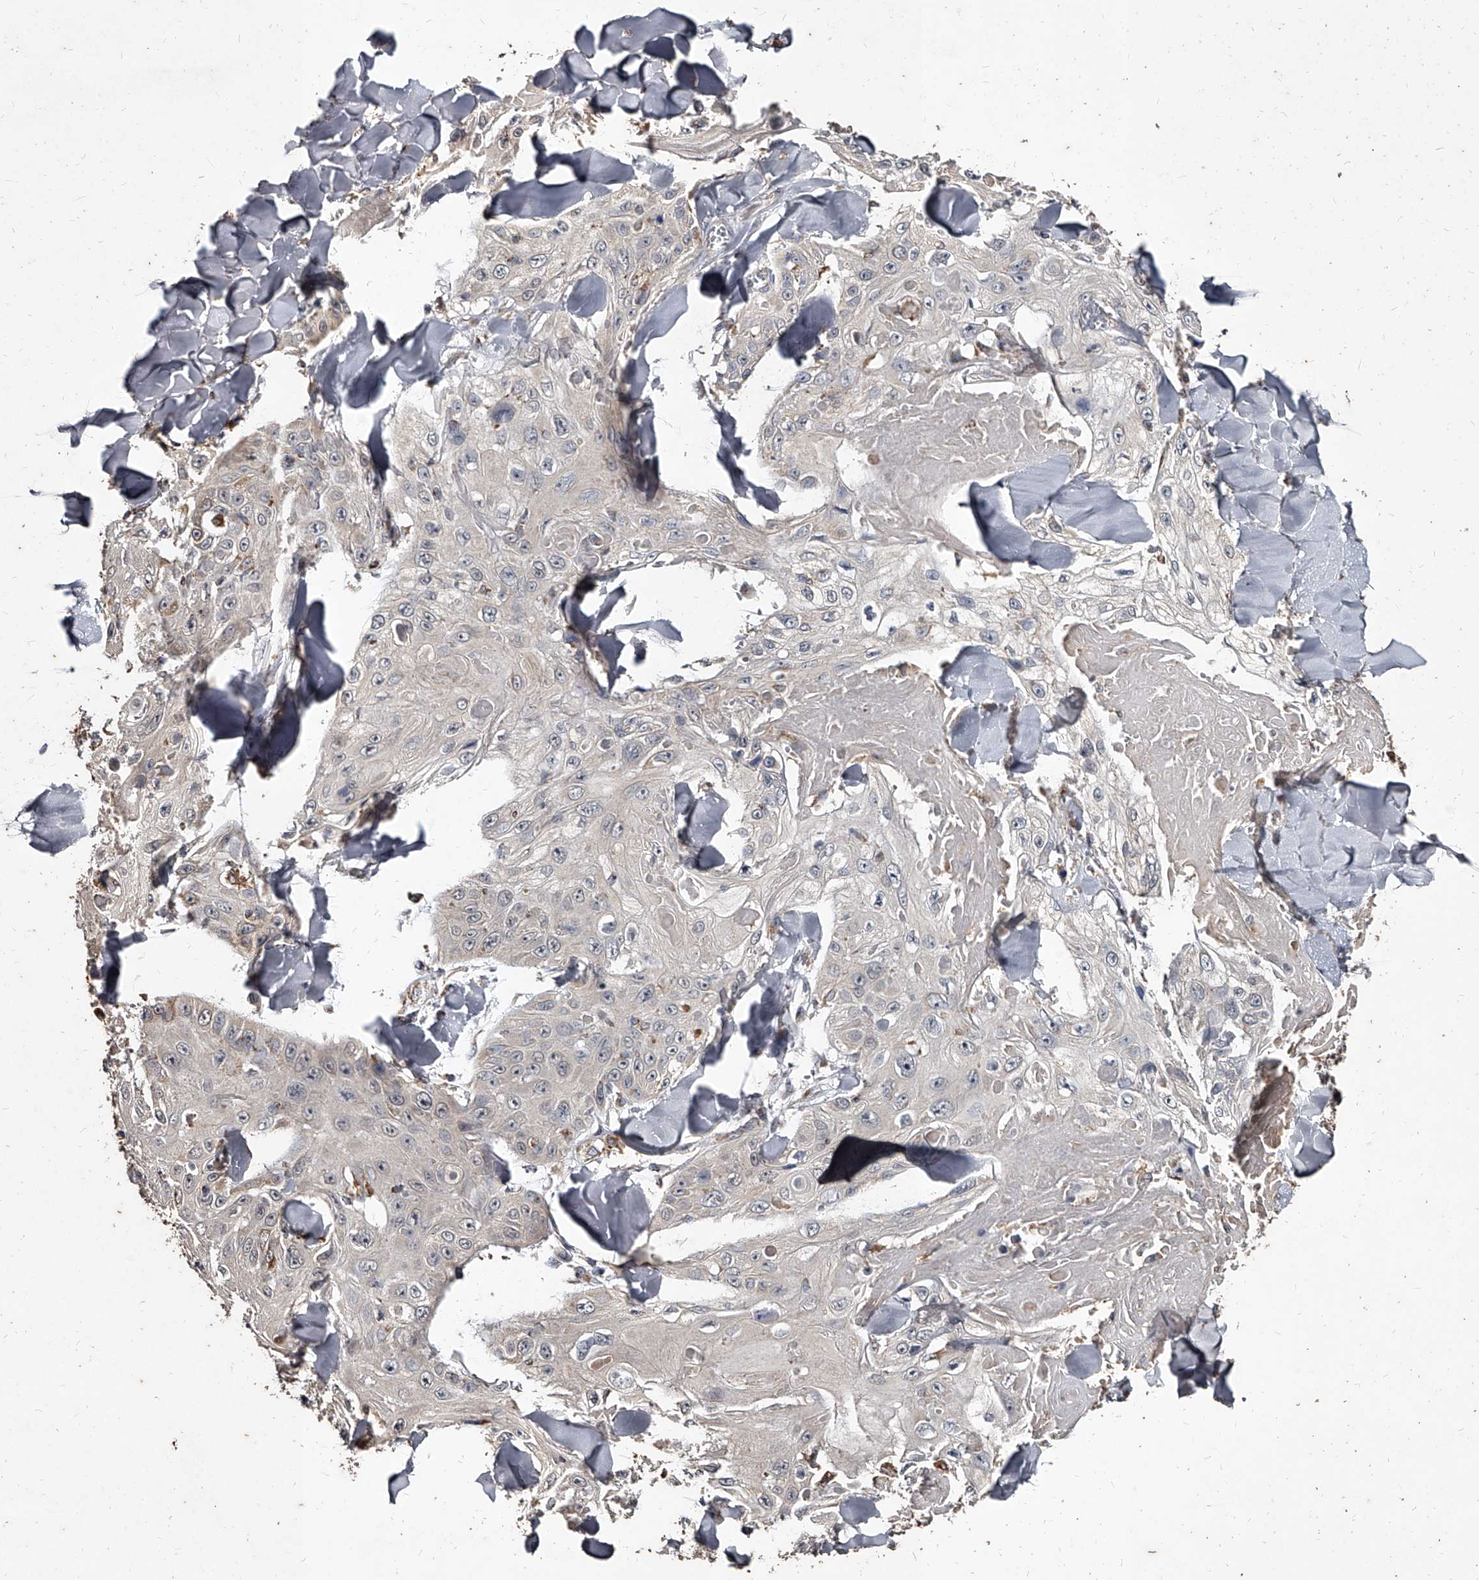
{"staining": {"intensity": "negative", "quantity": "none", "location": "none"}, "tissue": "skin cancer", "cell_type": "Tumor cells", "image_type": "cancer", "snomed": [{"axis": "morphology", "description": "Squamous cell carcinoma, NOS"}, {"axis": "topography", "description": "Skin"}], "caption": "A high-resolution image shows immunohistochemistry staining of skin cancer, which reveals no significant expression in tumor cells.", "gene": "GPR183", "patient": {"sex": "male", "age": 86}}